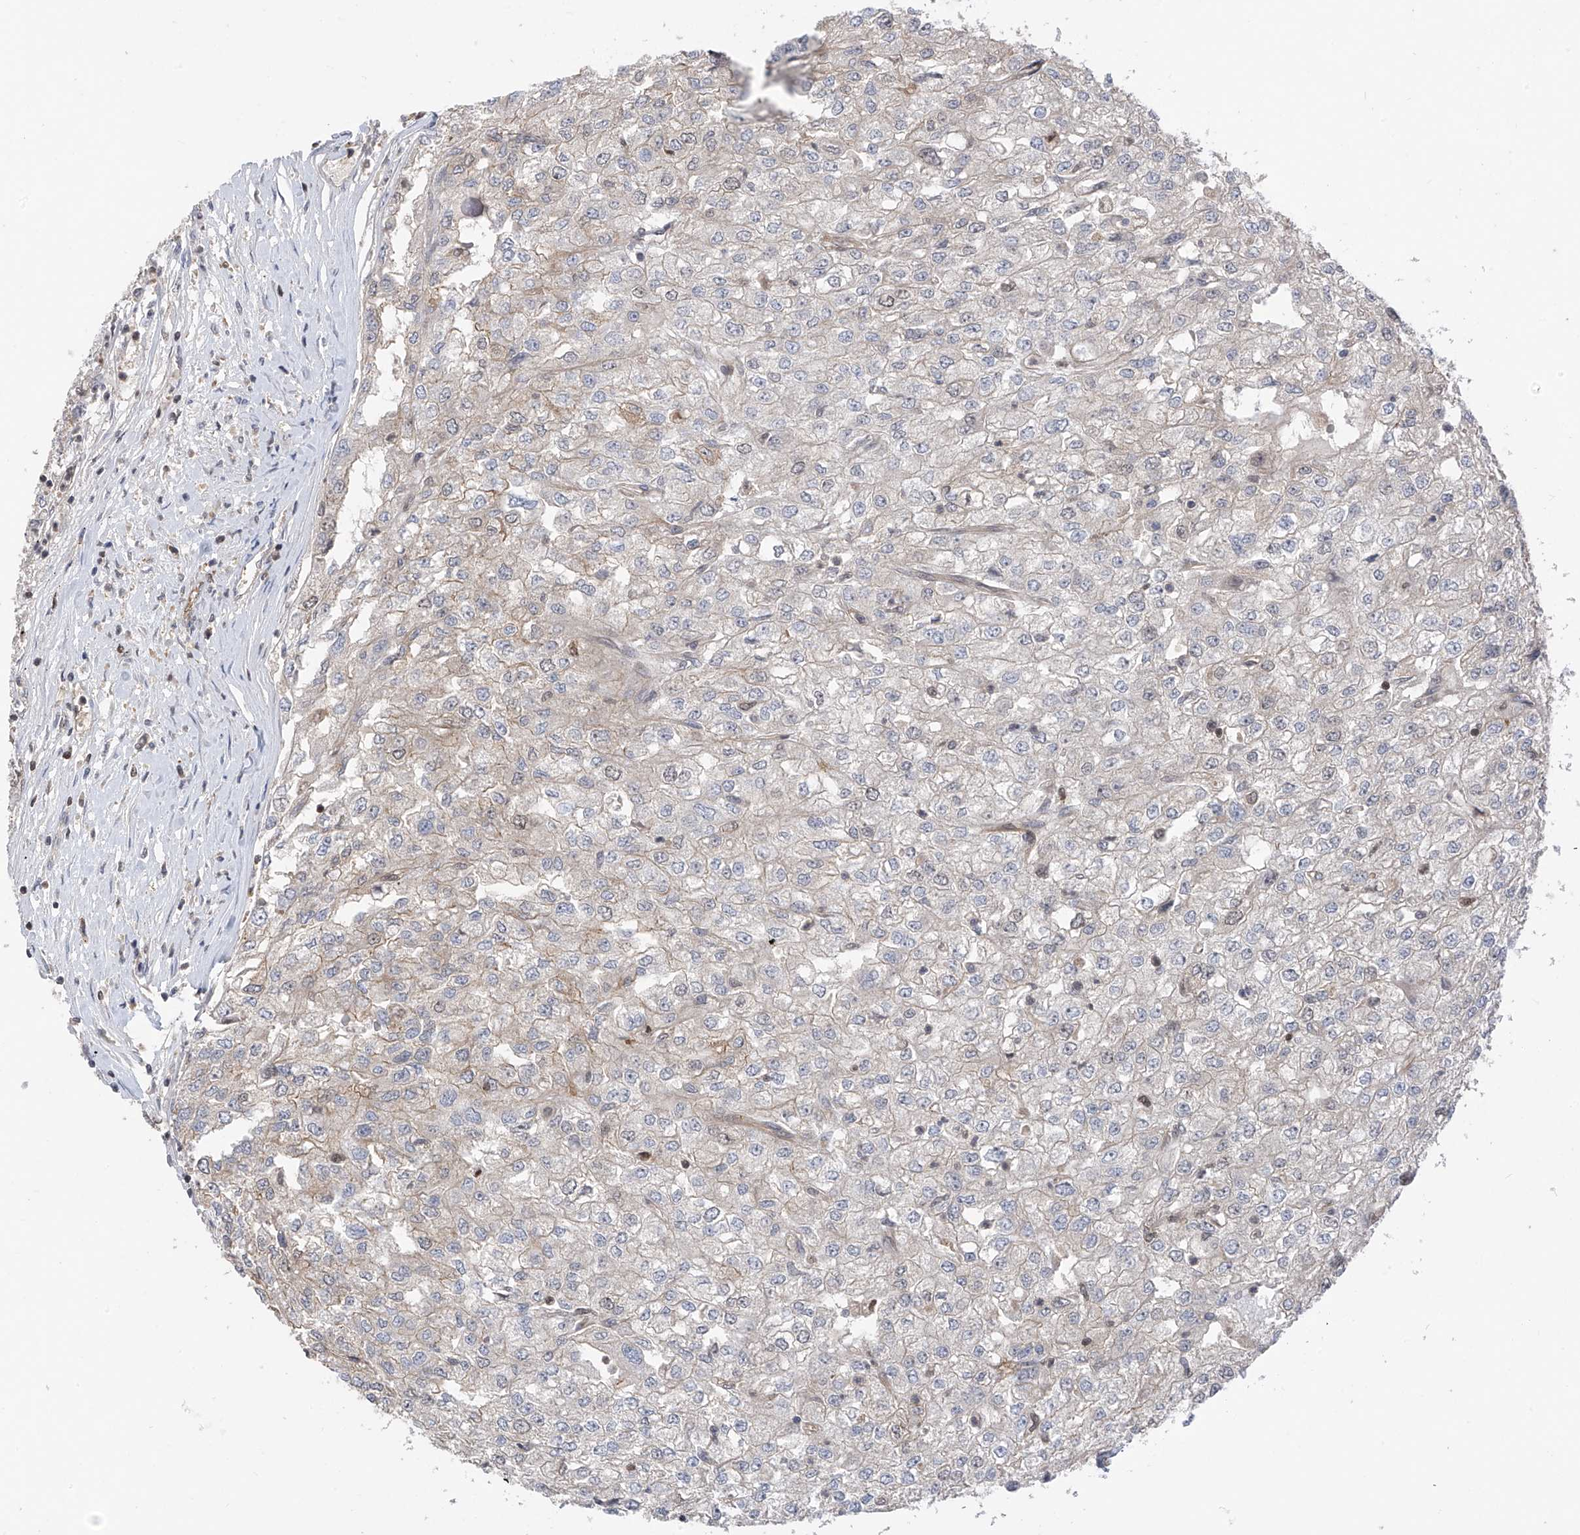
{"staining": {"intensity": "weak", "quantity": "<25%", "location": "cytoplasmic/membranous"}, "tissue": "renal cancer", "cell_type": "Tumor cells", "image_type": "cancer", "snomed": [{"axis": "morphology", "description": "Adenocarcinoma, NOS"}, {"axis": "topography", "description": "Kidney"}], "caption": "Tumor cells are negative for protein expression in human renal adenocarcinoma.", "gene": "DNAJC9", "patient": {"sex": "female", "age": 54}}